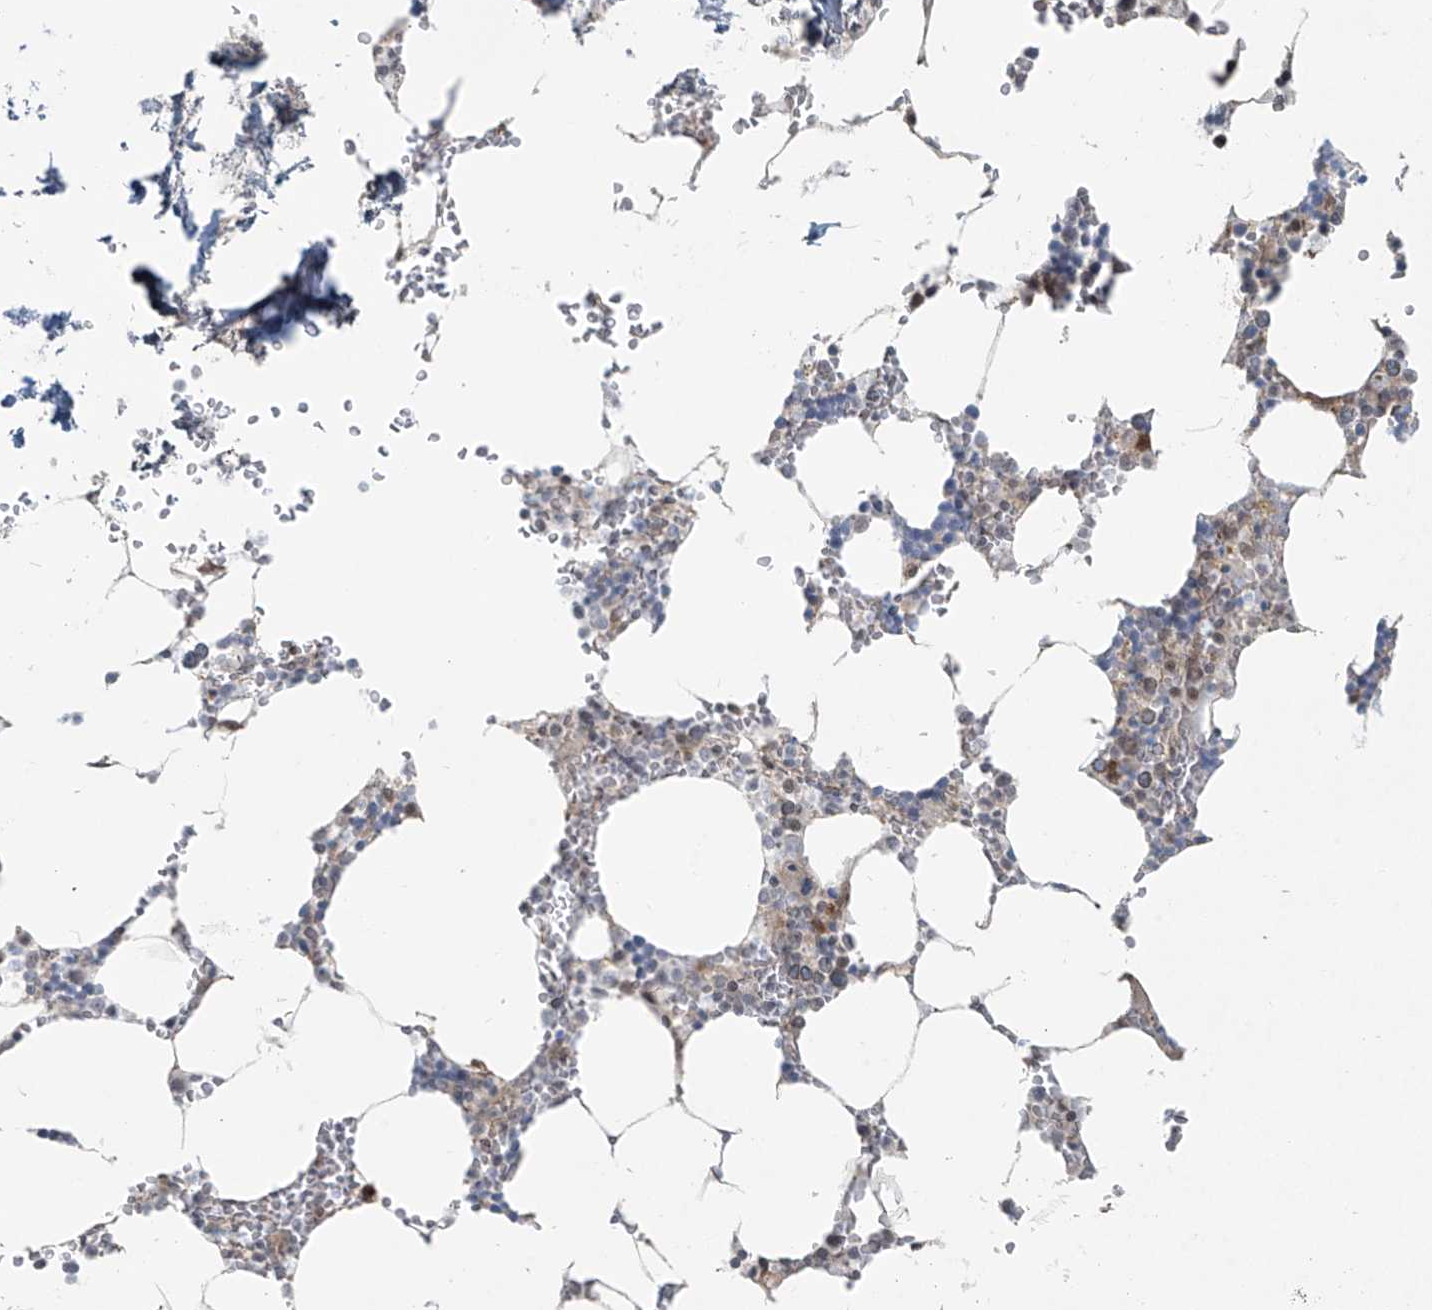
{"staining": {"intensity": "weak", "quantity": "<25%", "location": "cytoplasmic/membranous"}, "tissue": "bone marrow", "cell_type": "Hematopoietic cells", "image_type": "normal", "snomed": [{"axis": "morphology", "description": "Normal tissue, NOS"}, {"axis": "topography", "description": "Bone marrow"}], "caption": "Immunohistochemistry image of unremarkable human bone marrow stained for a protein (brown), which shows no positivity in hematopoietic cells. (DAB immunohistochemistry with hematoxylin counter stain).", "gene": "RASGEF1A", "patient": {"sex": "male", "age": 70}}